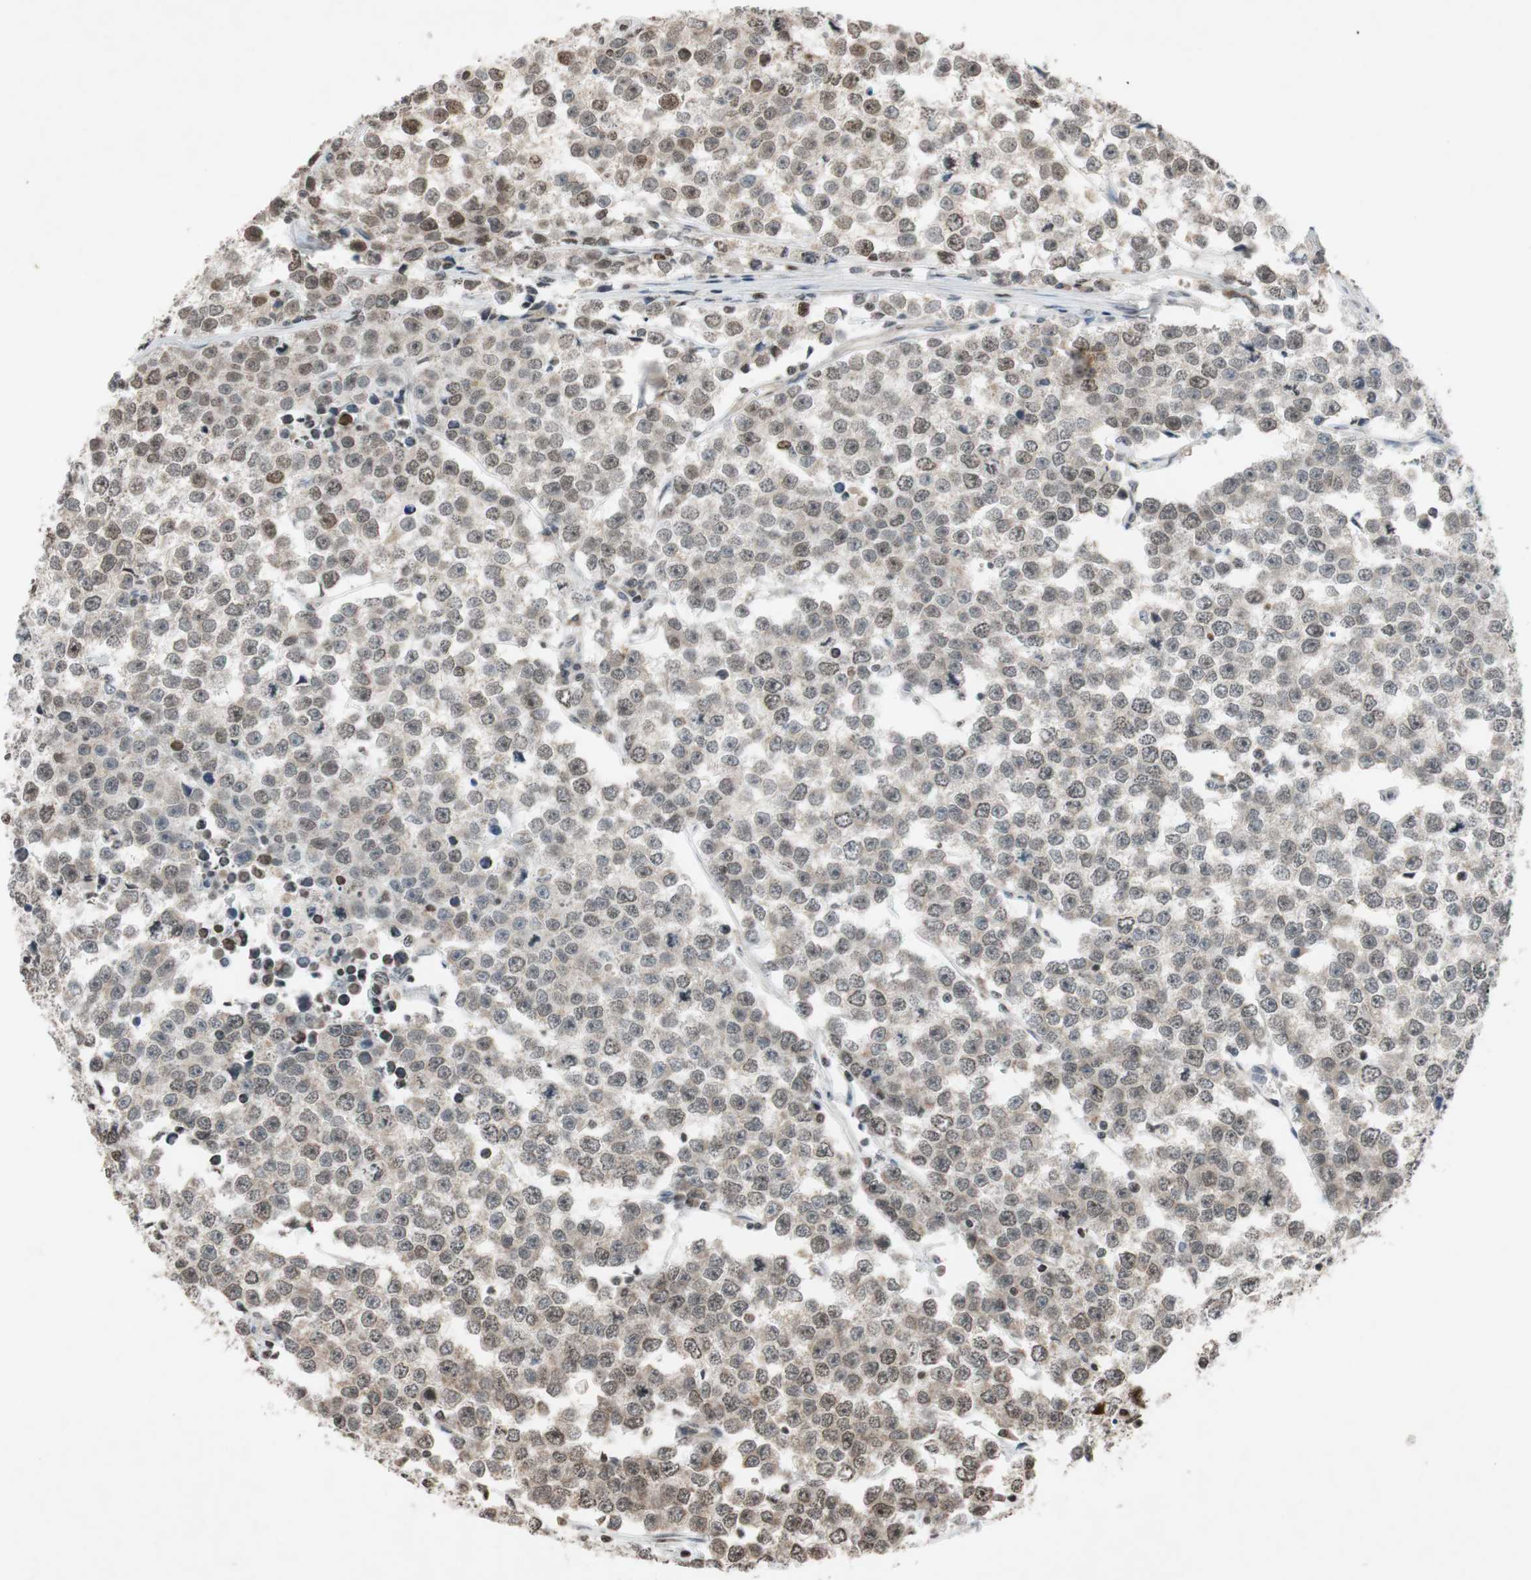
{"staining": {"intensity": "weak", "quantity": "25%-75%", "location": "nuclear"}, "tissue": "testis cancer", "cell_type": "Tumor cells", "image_type": "cancer", "snomed": [{"axis": "morphology", "description": "Seminoma, NOS"}, {"axis": "morphology", "description": "Carcinoma, Embryonal, NOS"}, {"axis": "topography", "description": "Testis"}], "caption": "Testis cancer (seminoma) was stained to show a protein in brown. There is low levels of weak nuclear staining in about 25%-75% of tumor cells.", "gene": "MCM6", "patient": {"sex": "male", "age": 52}}